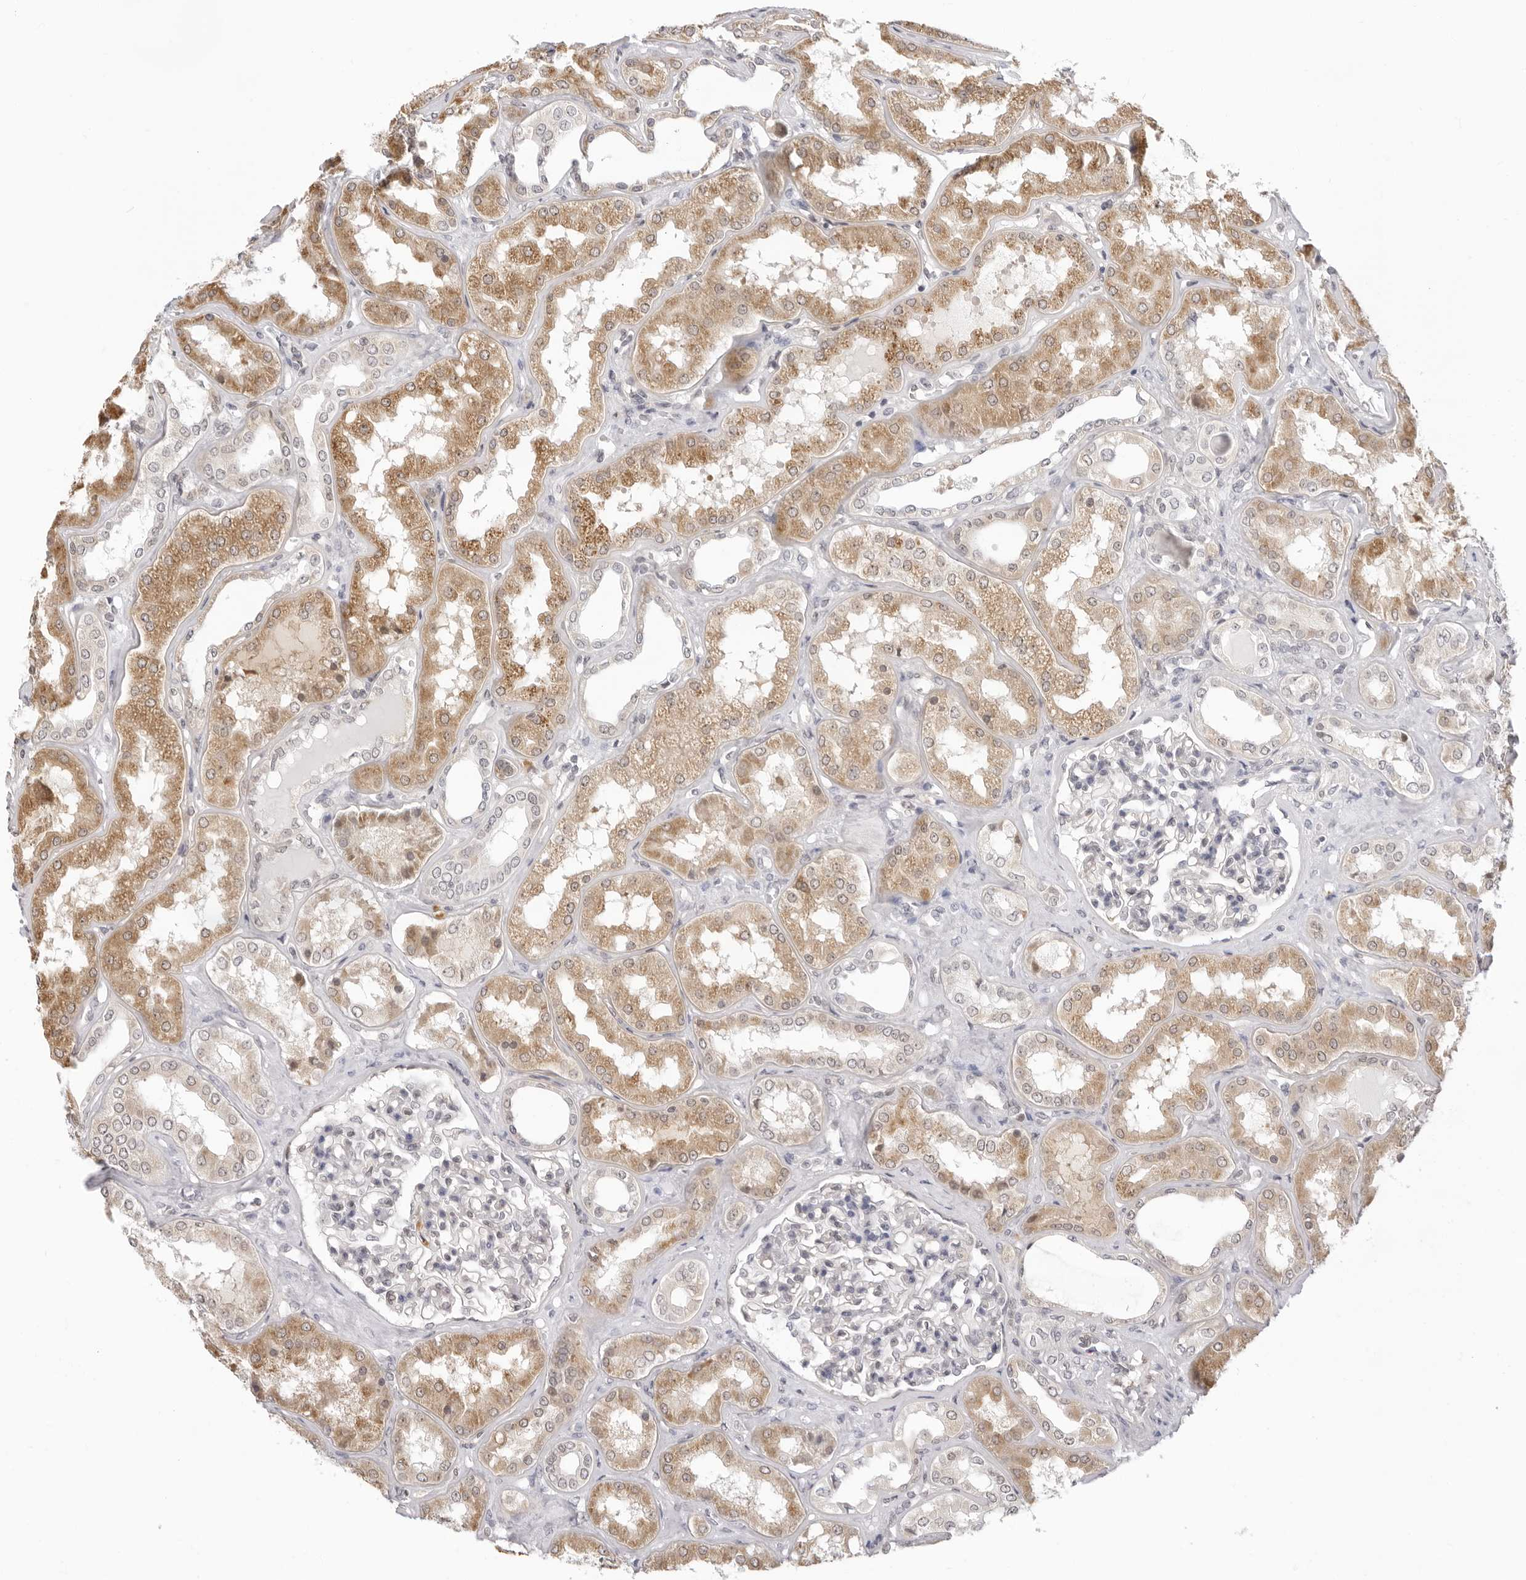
{"staining": {"intensity": "negative", "quantity": "none", "location": "none"}, "tissue": "kidney", "cell_type": "Cells in glomeruli", "image_type": "normal", "snomed": [{"axis": "morphology", "description": "Normal tissue, NOS"}, {"axis": "topography", "description": "Kidney"}], "caption": "Immunohistochemistry (IHC) of normal human kidney shows no expression in cells in glomeruli.", "gene": "FDPS", "patient": {"sex": "female", "age": 56}}